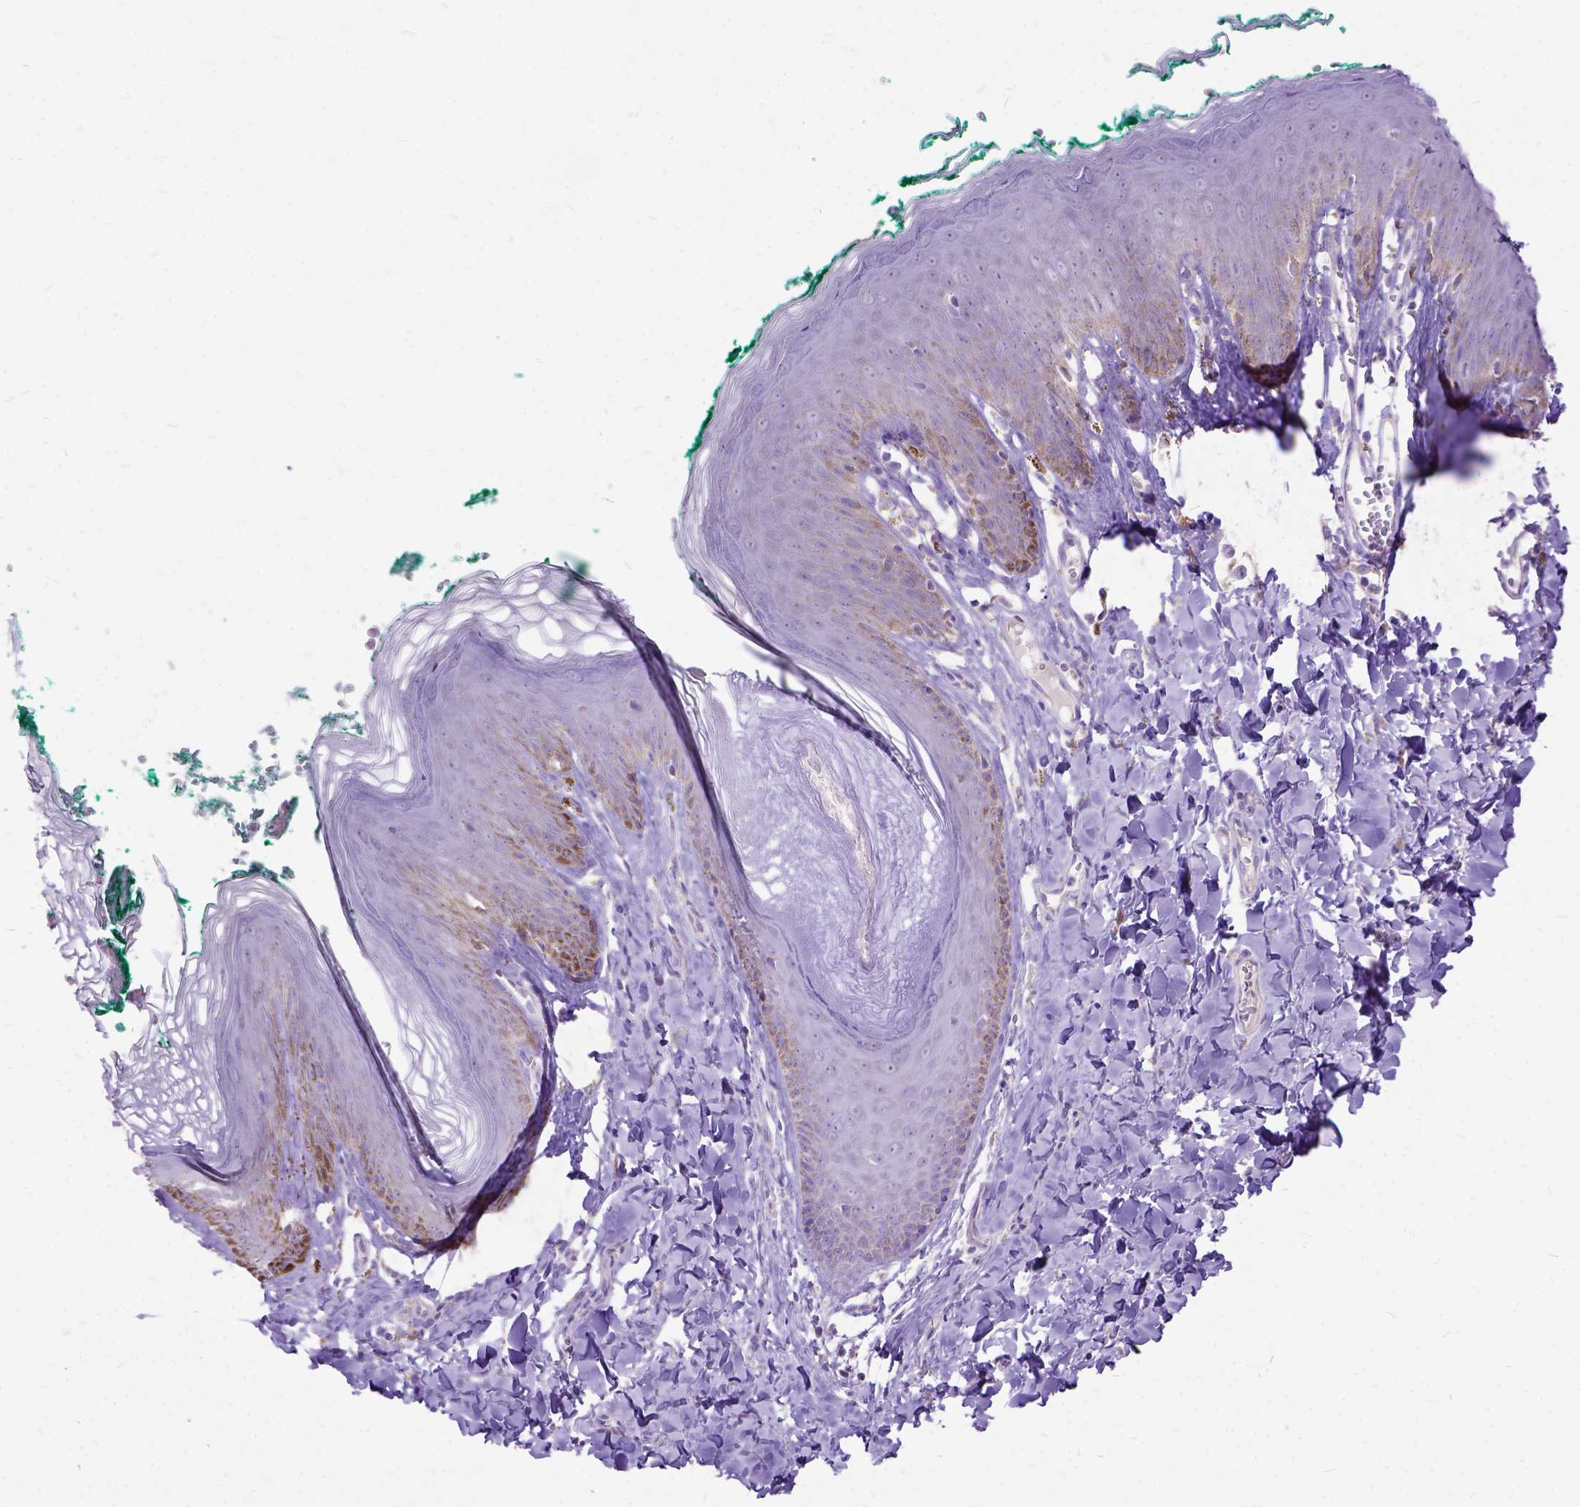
{"staining": {"intensity": "moderate", "quantity": "25%-75%", "location": "cytoplasmic/membranous"}, "tissue": "skin", "cell_type": "Epidermal cells", "image_type": "normal", "snomed": [{"axis": "morphology", "description": "Normal tissue, NOS"}, {"axis": "topography", "description": "Vulva"}, {"axis": "topography", "description": "Peripheral nerve tissue"}], "caption": "This is an image of IHC staining of benign skin, which shows moderate staining in the cytoplasmic/membranous of epidermal cells.", "gene": "CTAG2", "patient": {"sex": "female", "age": 66}}